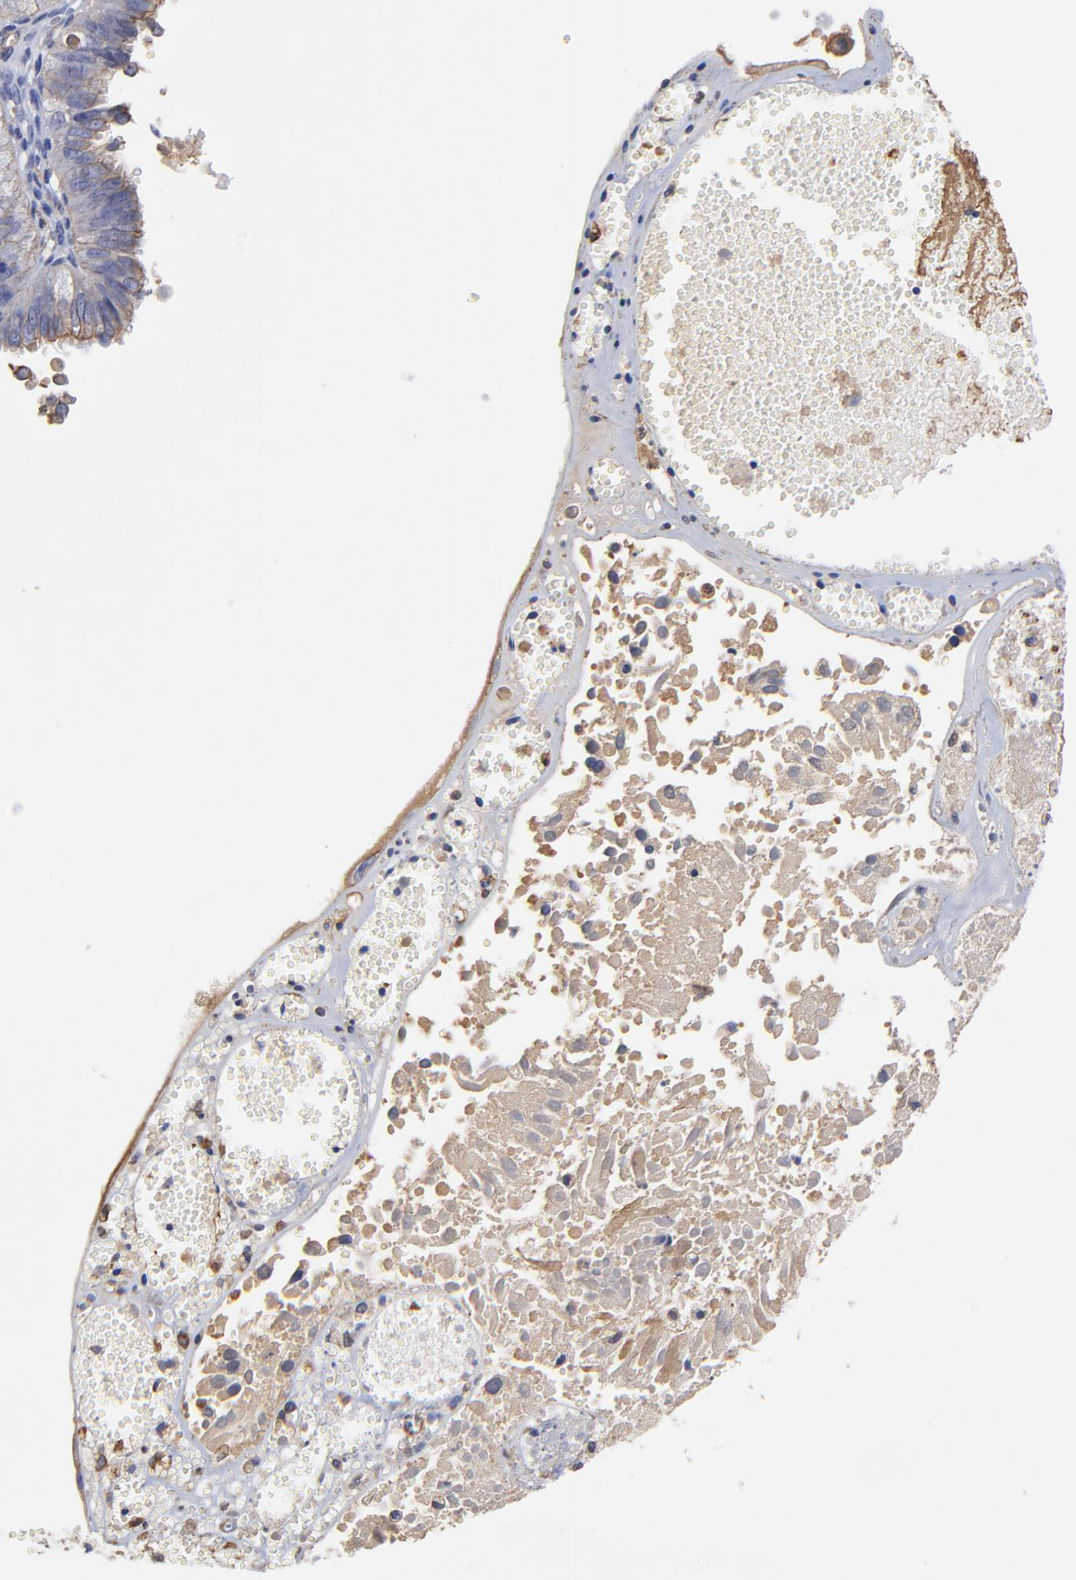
{"staining": {"intensity": "moderate", "quantity": "<25%", "location": "cytoplasmic/membranous"}, "tissue": "ovarian cancer", "cell_type": "Tumor cells", "image_type": "cancer", "snomed": [{"axis": "morphology", "description": "Carcinoma, endometroid"}, {"axis": "topography", "description": "Ovary"}], "caption": "The image shows staining of ovarian endometroid carcinoma, revealing moderate cytoplasmic/membranous protein staining (brown color) within tumor cells. The staining was performed using DAB (3,3'-diaminobenzidine) to visualize the protein expression in brown, while the nuclei were stained in blue with hematoxylin (Magnification: 20x).", "gene": "LRCH2", "patient": {"sex": "female", "age": 85}}